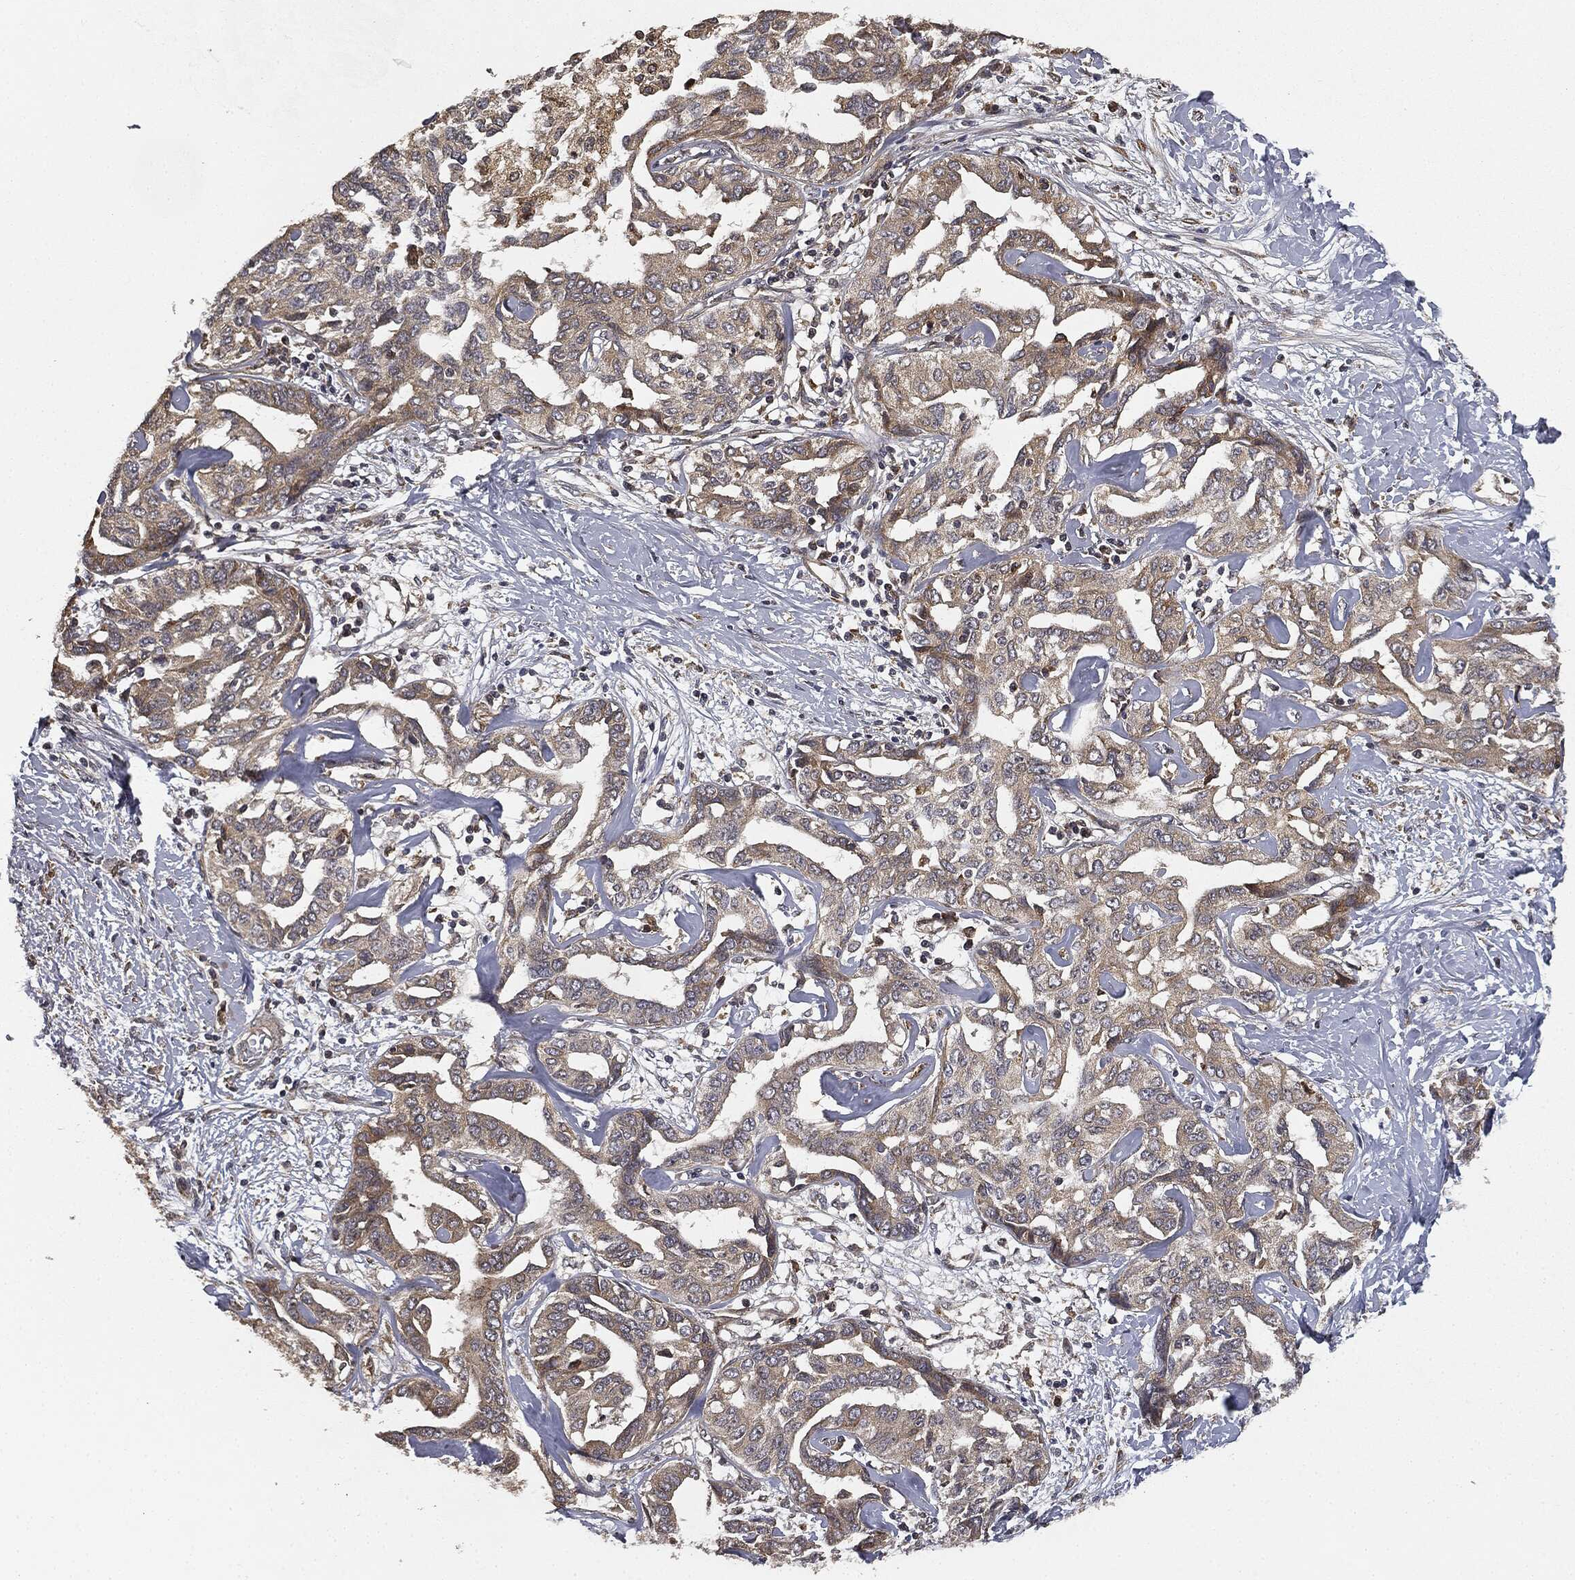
{"staining": {"intensity": "weak", "quantity": ">75%", "location": "cytoplasmic/membranous"}, "tissue": "liver cancer", "cell_type": "Tumor cells", "image_type": "cancer", "snomed": [{"axis": "morphology", "description": "Cholangiocarcinoma"}, {"axis": "topography", "description": "Liver"}], "caption": "Protein staining reveals weak cytoplasmic/membranous staining in about >75% of tumor cells in liver cholangiocarcinoma.", "gene": "MIER2", "patient": {"sex": "male", "age": 59}}